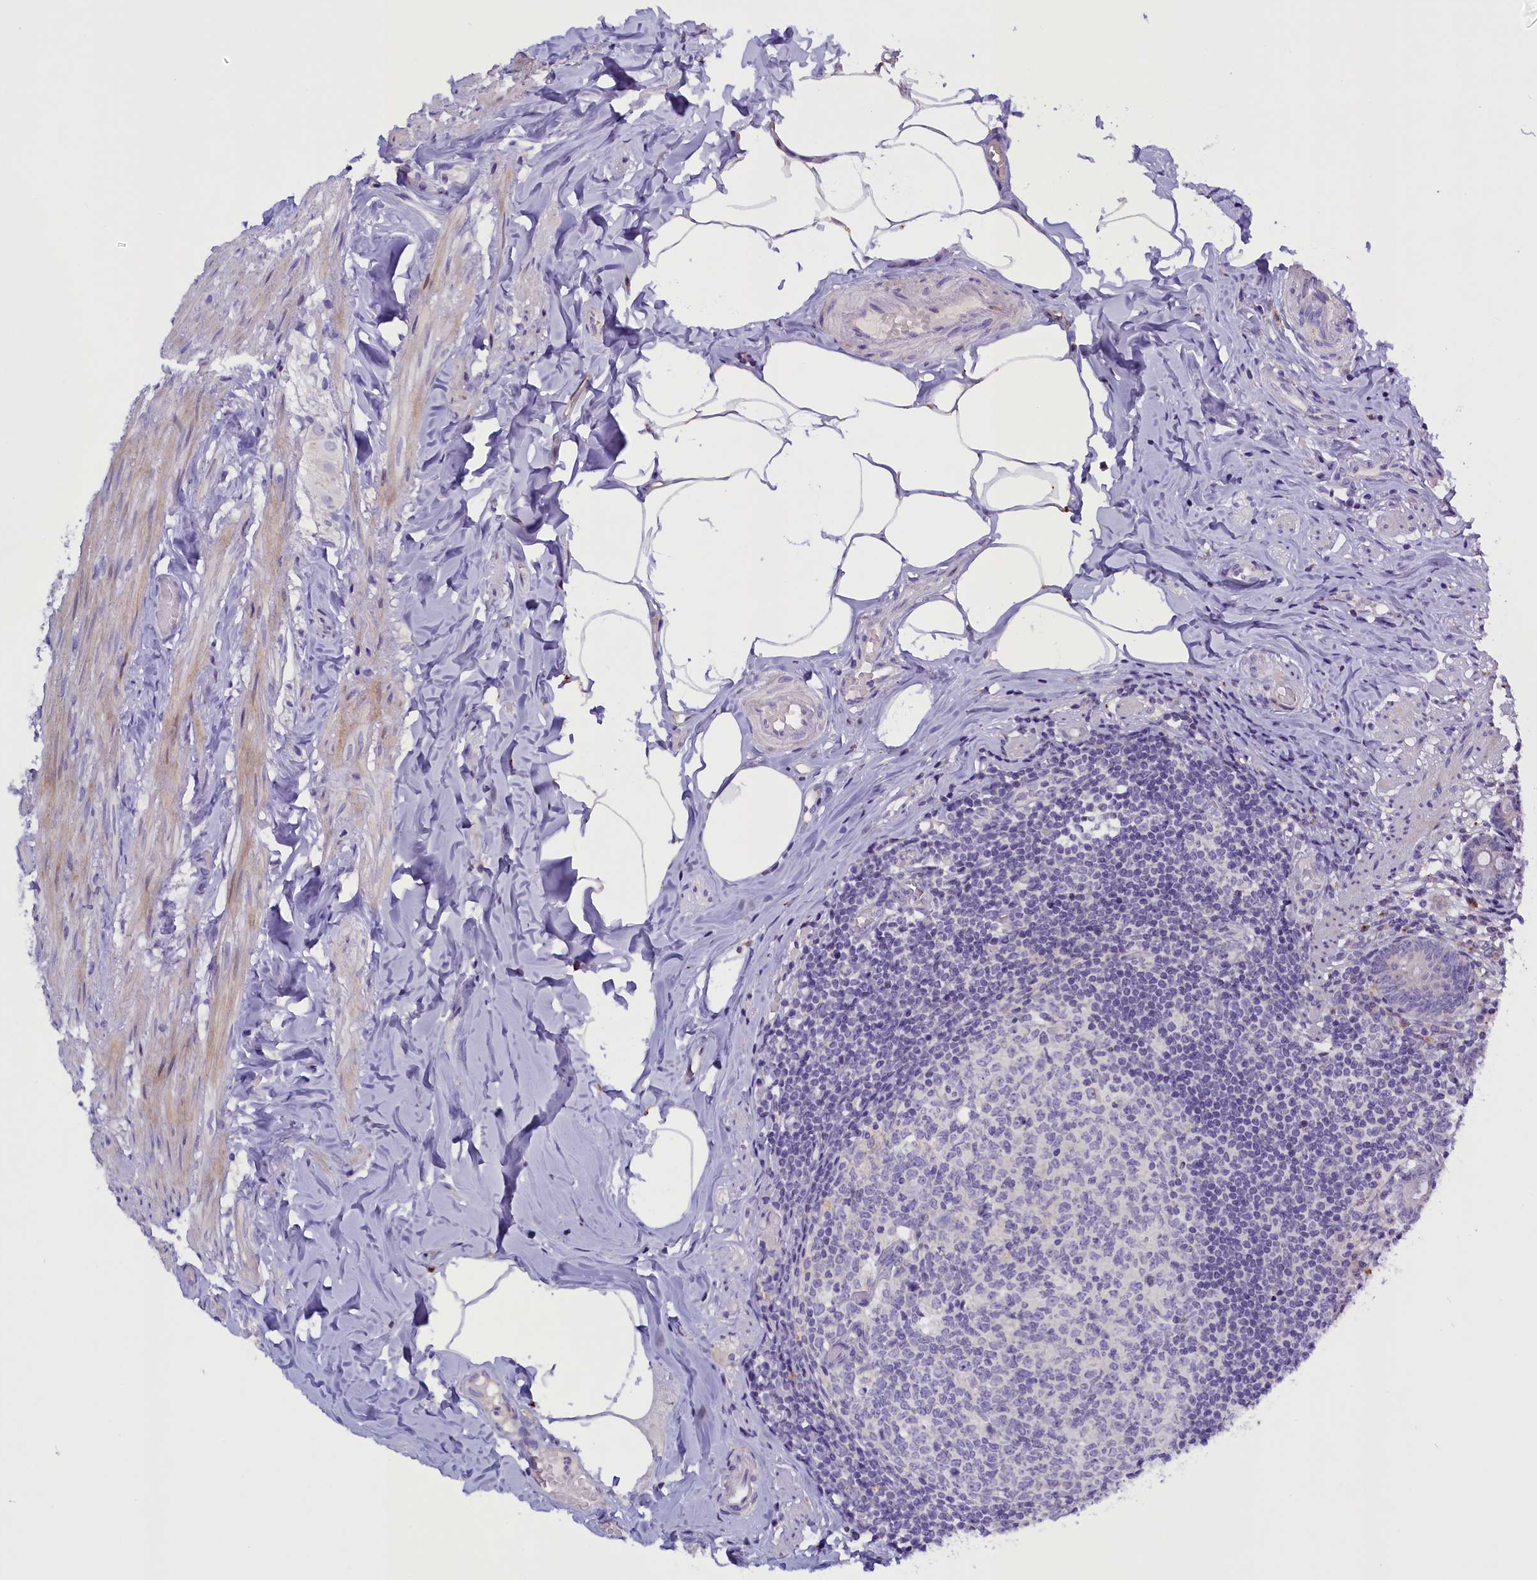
{"staining": {"intensity": "weak", "quantity": "<25%", "location": "cytoplasmic/membranous"}, "tissue": "appendix", "cell_type": "Glandular cells", "image_type": "normal", "snomed": [{"axis": "morphology", "description": "Normal tissue, NOS"}, {"axis": "topography", "description": "Appendix"}], "caption": "Immunohistochemistry image of normal appendix stained for a protein (brown), which displays no positivity in glandular cells.", "gene": "RTTN", "patient": {"sex": "male", "age": 55}}